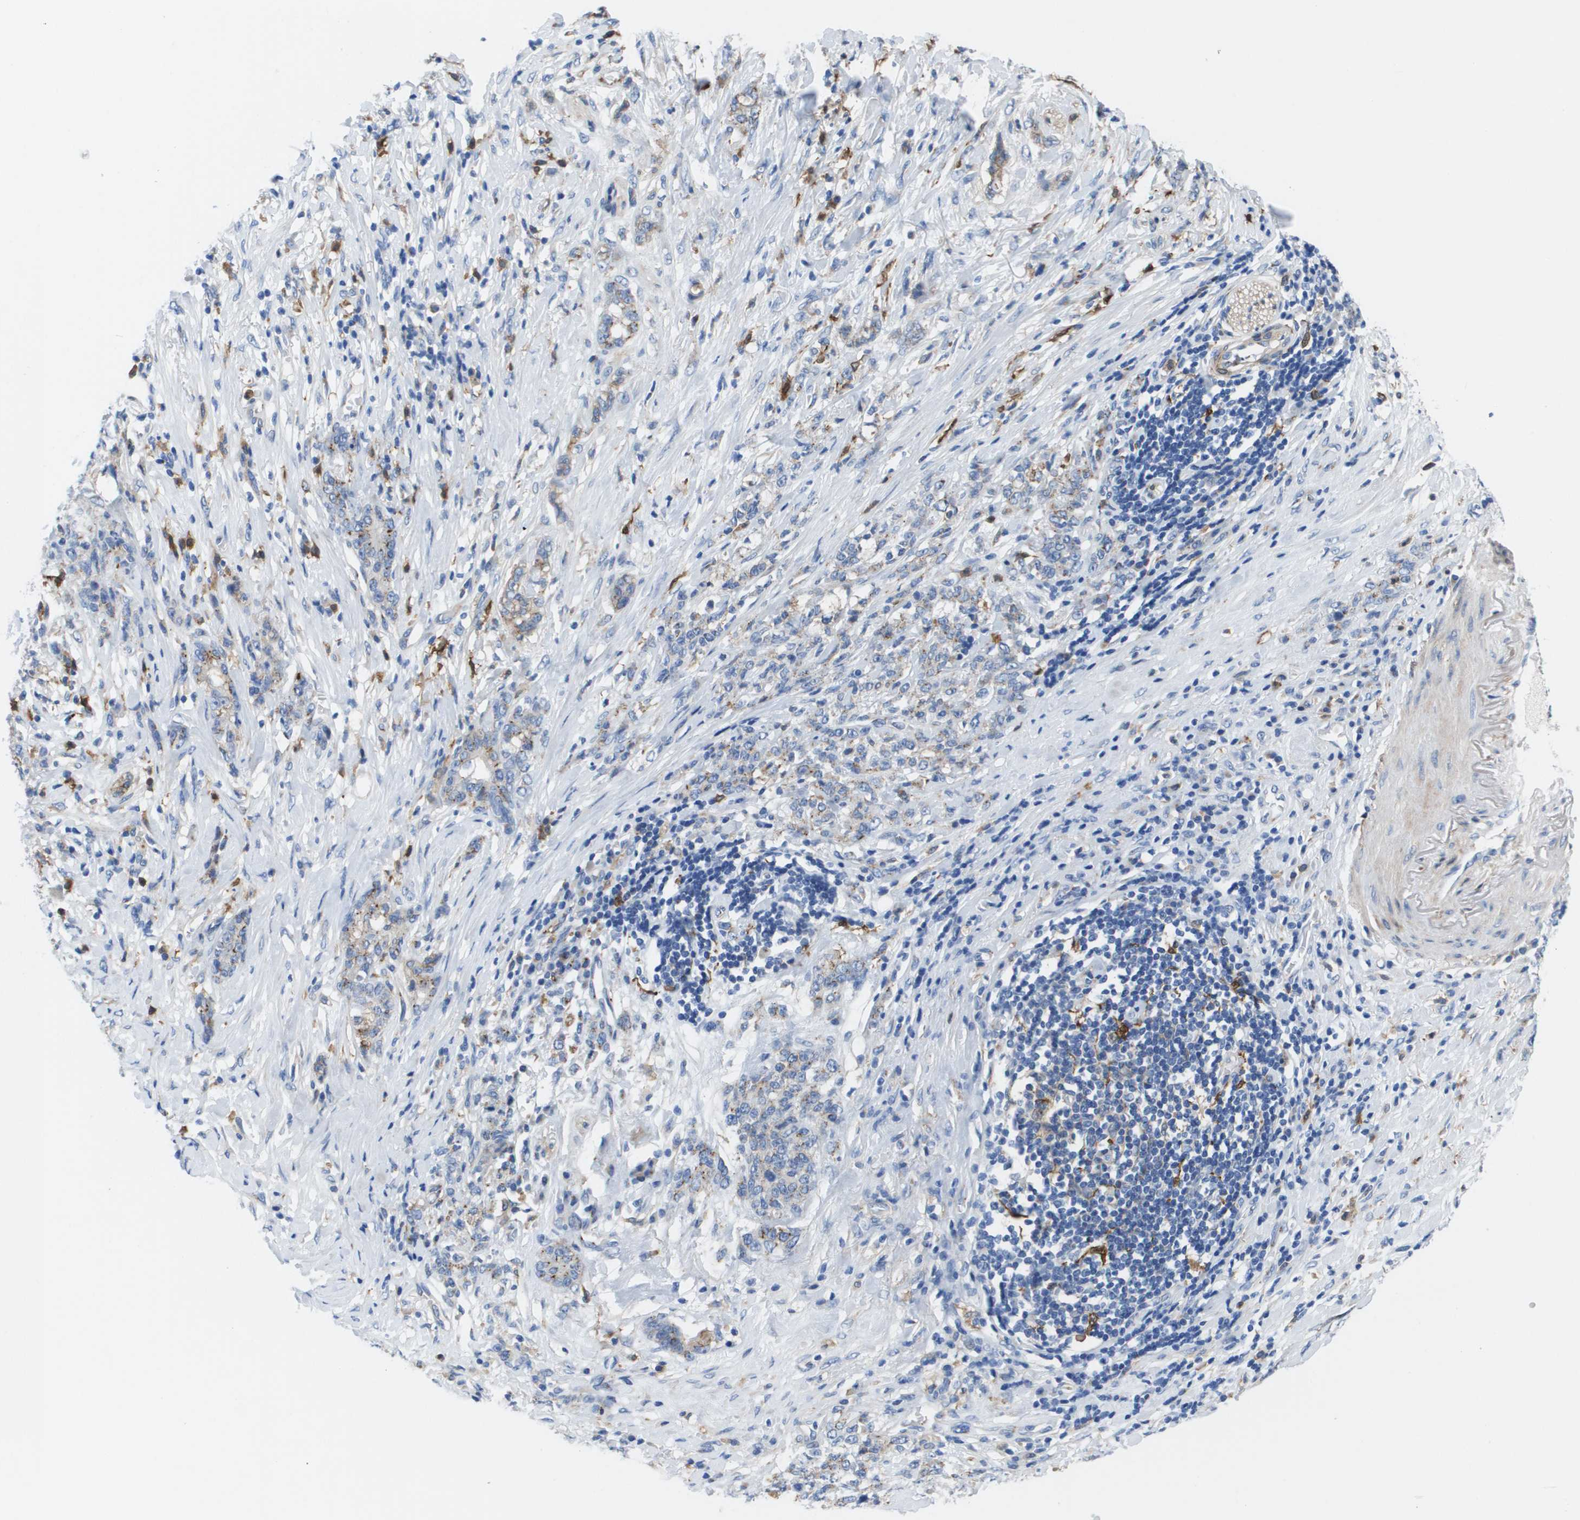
{"staining": {"intensity": "weak", "quantity": "<25%", "location": "cytoplasmic/membranous"}, "tissue": "stomach cancer", "cell_type": "Tumor cells", "image_type": "cancer", "snomed": [{"axis": "morphology", "description": "Adenocarcinoma, NOS"}, {"axis": "topography", "description": "Stomach, lower"}], "caption": "IHC photomicrograph of human stomach adenocarcinoma stained for a protein (brown), which shows no expression in tumor cells.", "gene": "SLC37A2", "patient": {"sex": "male", "age": 88}}